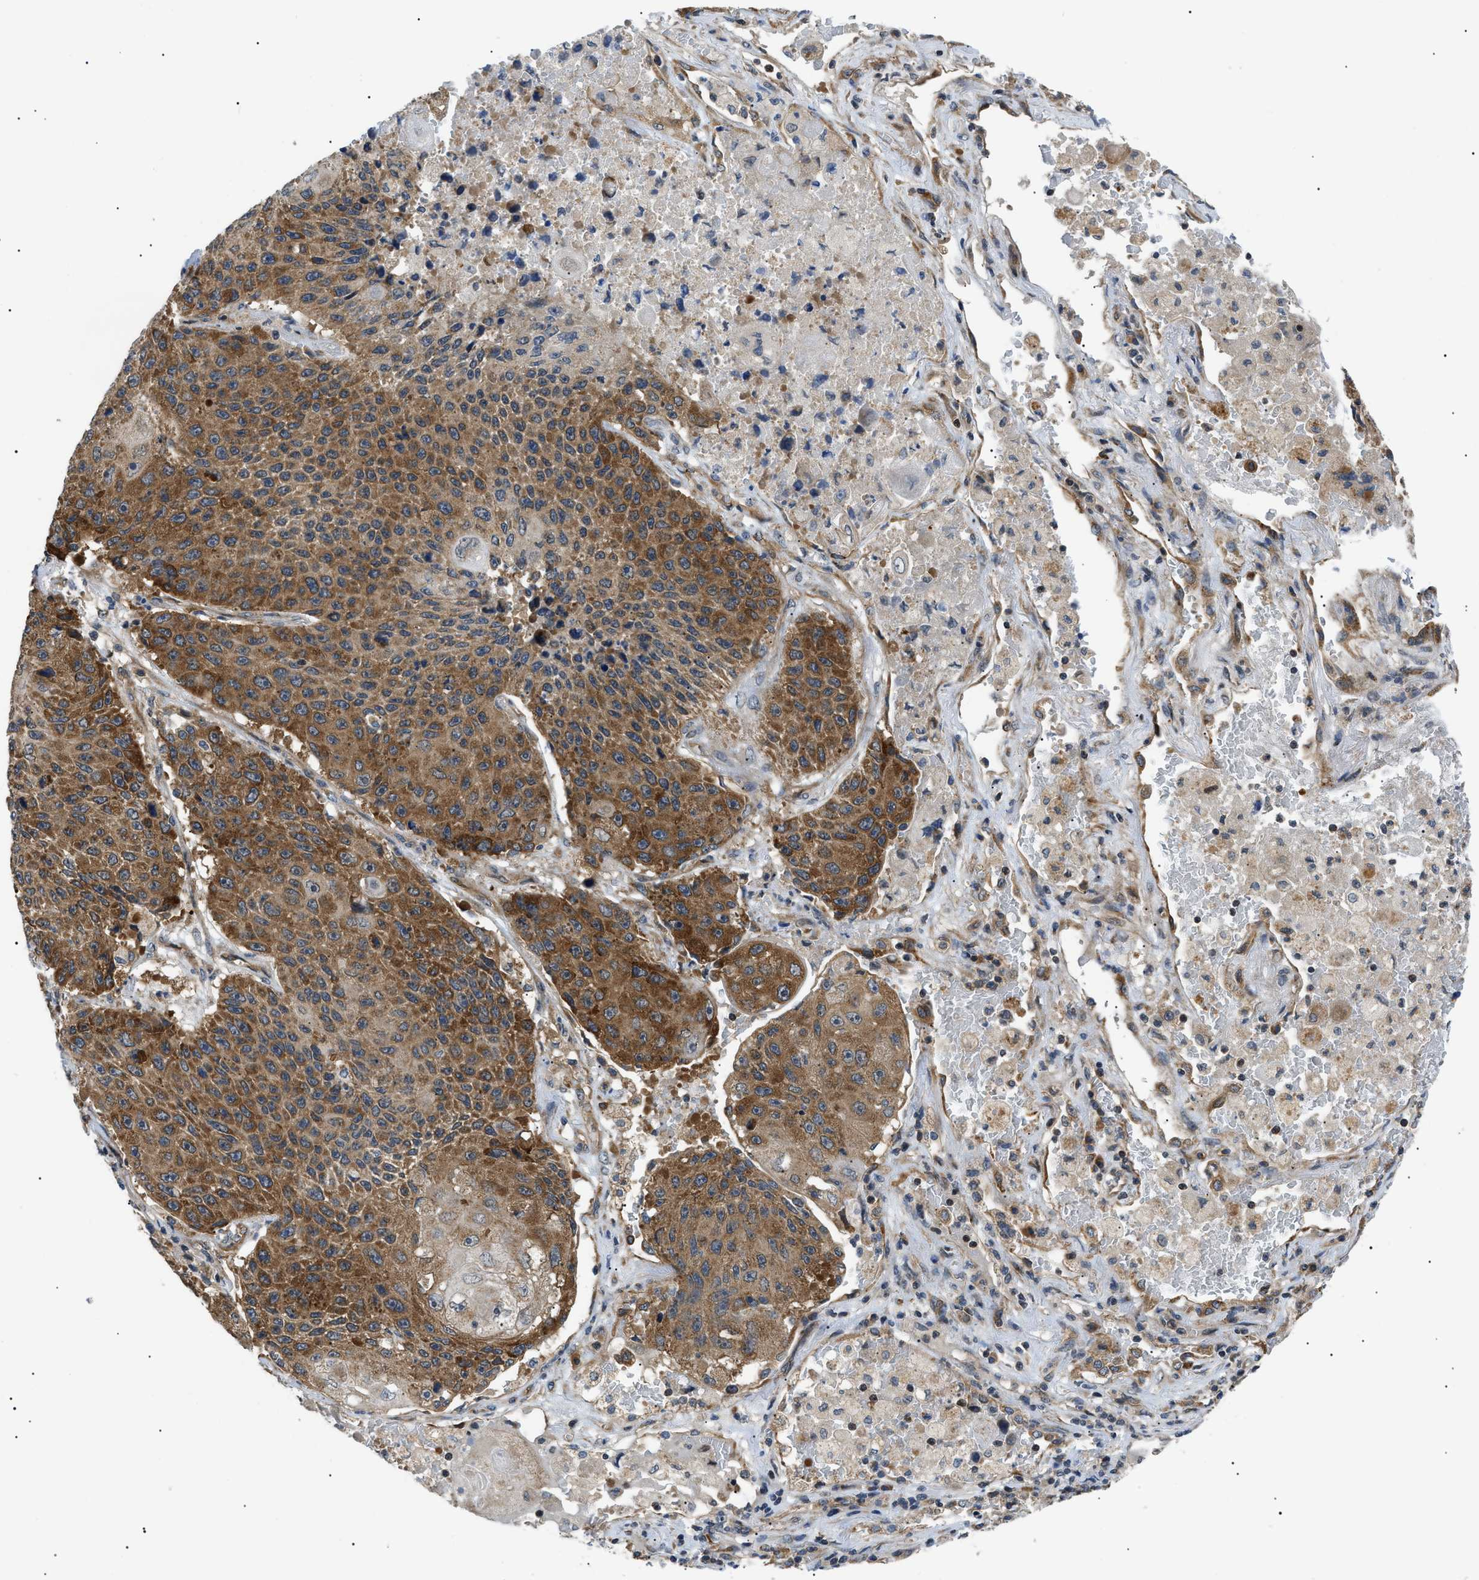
{"staining": {"intensity": "moderate", "quantity": ">75%", "location": "cytoplasmic/membranous"}, "tissue": "lung cancer", "cell_type": "Tumor cells", "image_type": "cancer", "snomed": [{"axis": "morphology", "description": "Squamous cell carcinoma, NOS"}, {"axis": "topography", "description": "Lung"}], "caption": "Moderate cytoplasmic/membranous staining is present in approximately >75% of tumor cells in squamous cell carcinoma (lung). The staining was performed using DAB to visualize the protein expression in brown, while the nuclei were stained in blue with hematoxylin (Magnification: 20x).", "gene": "SRPK1", "patient": {"sex": "male", "age": 61}}